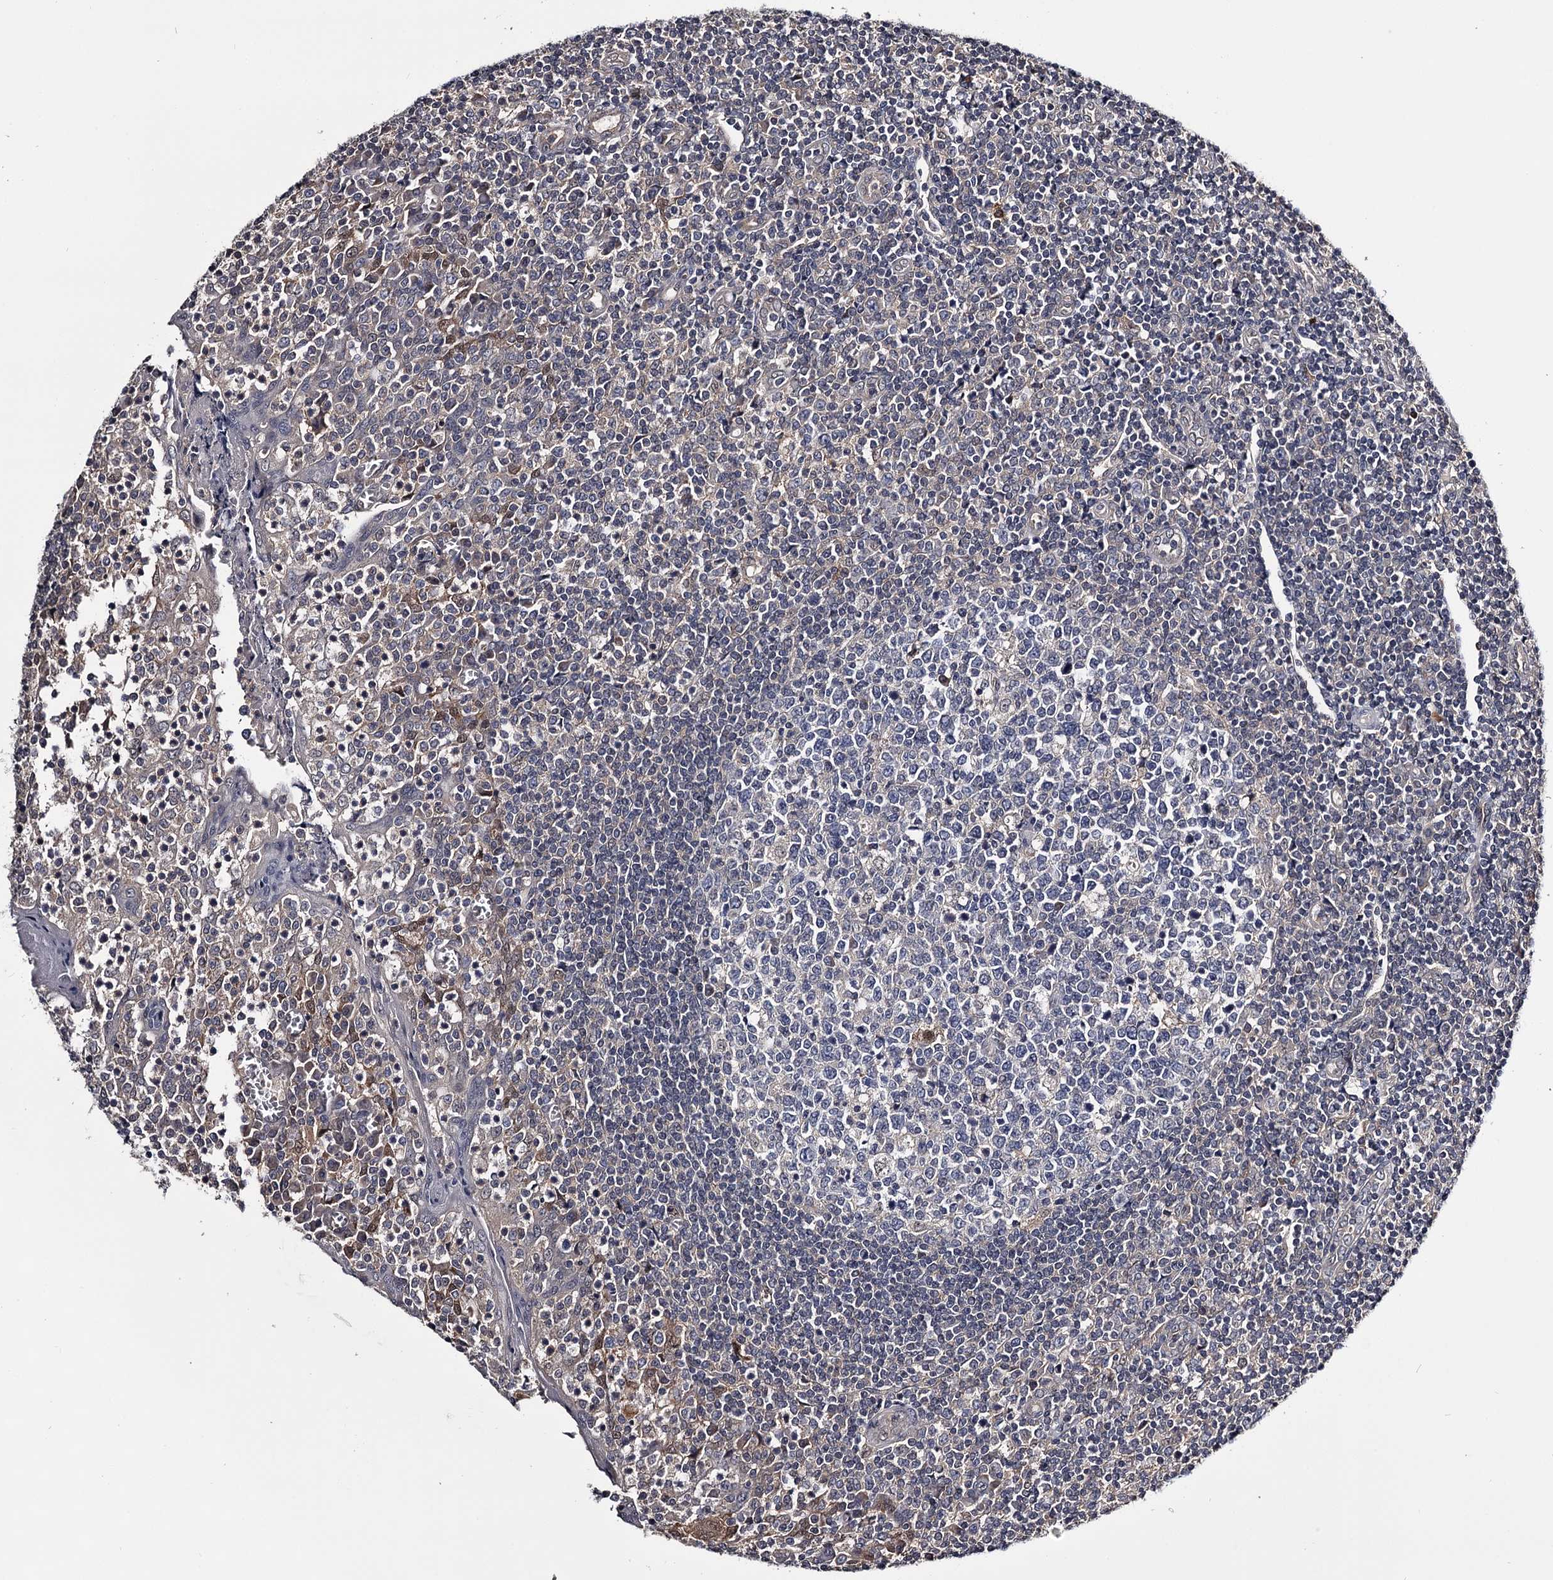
{"staining": {"intensity": "negative", "quantity": "none", "location": "none"}, "tissue": "tonsil", "cell_type": "Germinal center cells", "image_type": "normal", "snomed": [{"axis": "morphology", "description": "Normal tissue, NOS"}, {"axis": "topography", "description": "Tonsil"}], "caption": "Germinal center cells show no significant positivity in unremarkable tonsil. (Brightfield microscopy of DAB (3,3'-diaminobenzidine) IHC at high magnification).", "gene": "GSTO1", "patient": {"sex": "female", "age": 19}}